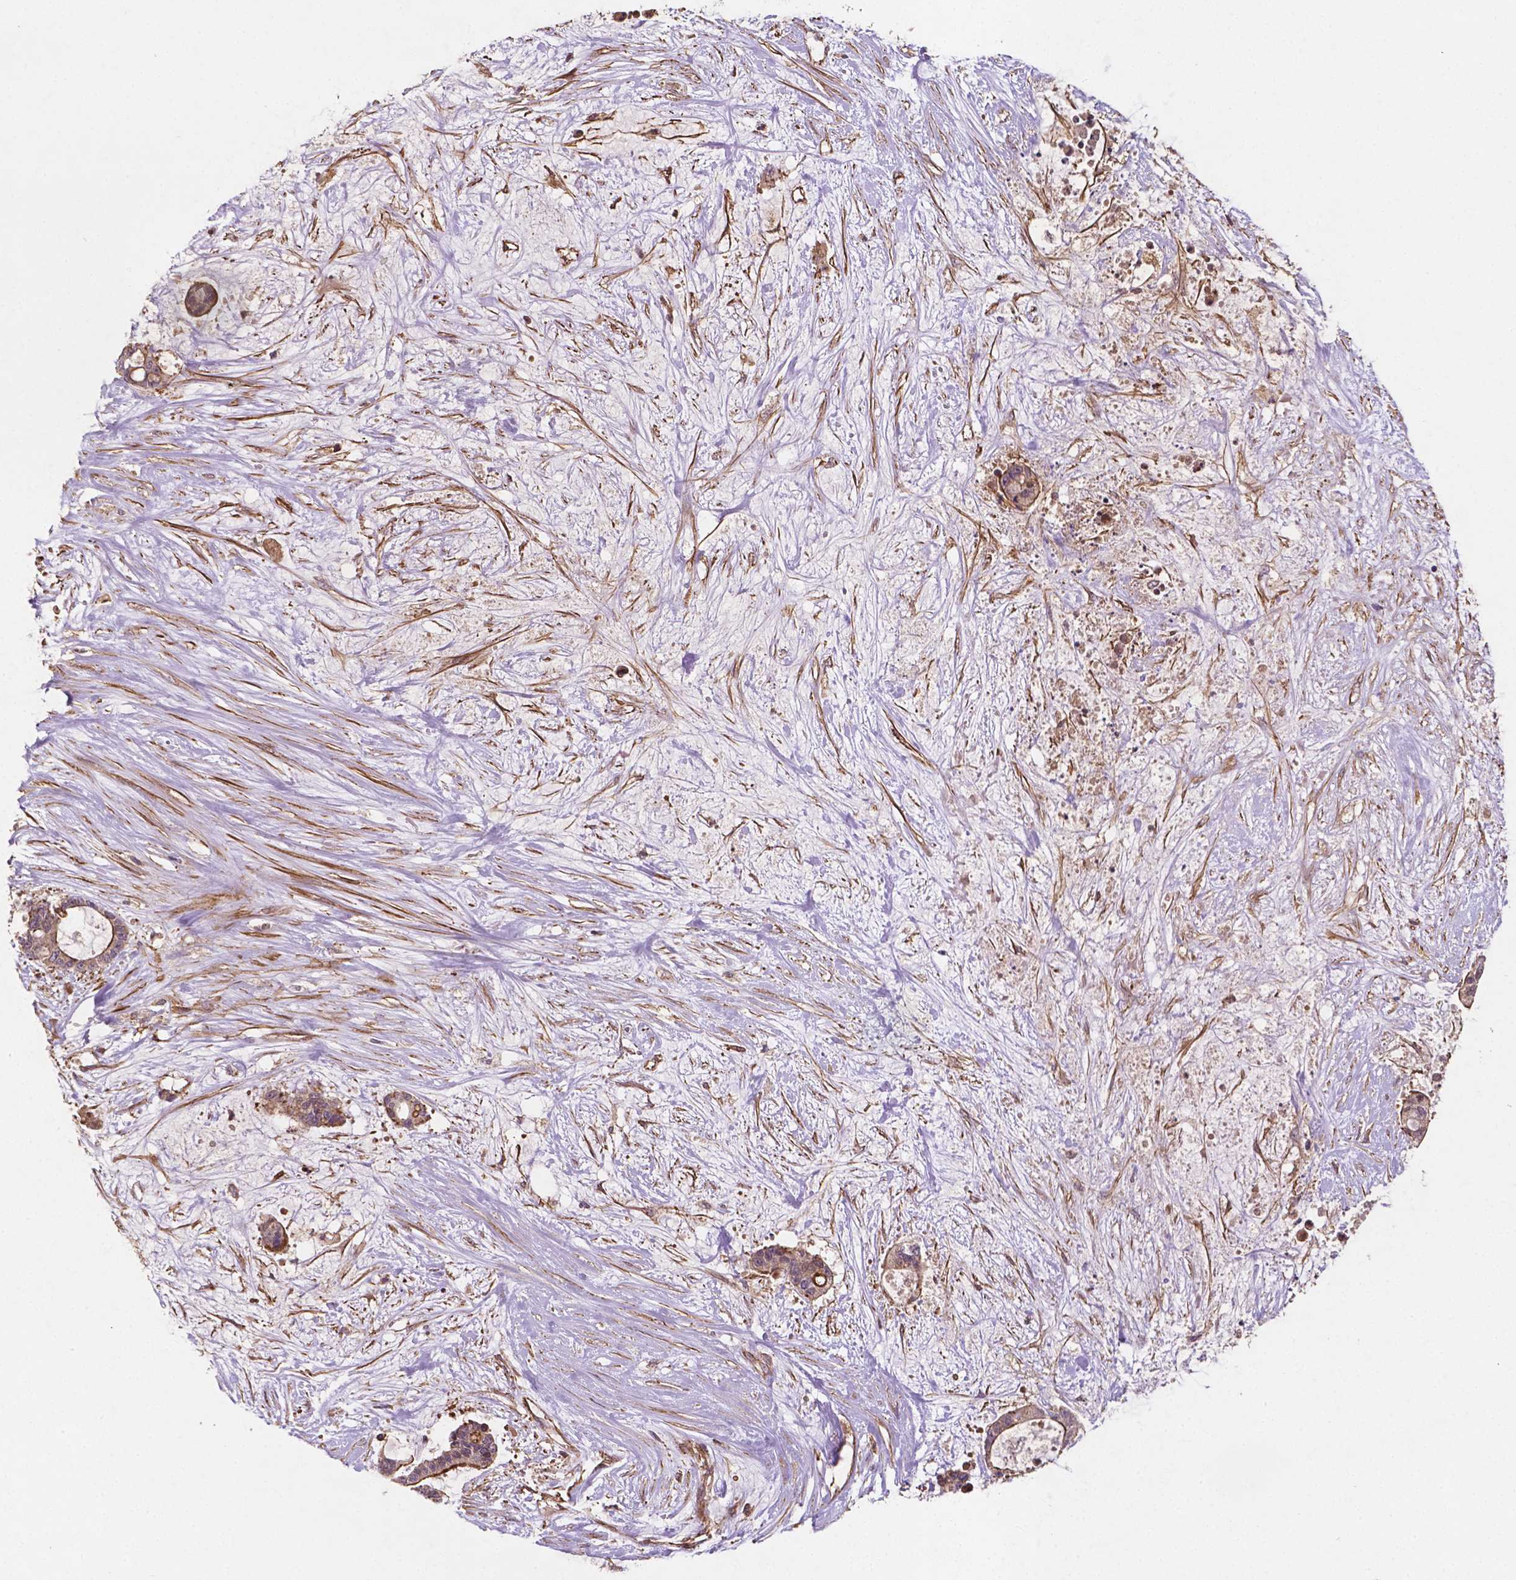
{"staining": {"intensity": "moderate", "quantity": "<25%", "location": "cytoplasmic/membranous"}, "tissue": "liver cancer", "cell_type": "Tumor cells", "image_type": "cancer", "snomed": [{"axis": "morphology", "description": "Normal tissue, NOS"}, {"axis": "morphology", "description": "Cholangiocarcinoma"}, {"axis": "topography", "description": "Liver"}, {"axis": "topography", "description": "Peripheral nerve tissue"}], "caption": "Cholangiocarcinoma (liver) tissue displays moderate cytoplasmic/membranous staining in about <25% of tumor cells", "gene": "ZMYND19", "patient": {"sex": "female", "age": 73}}